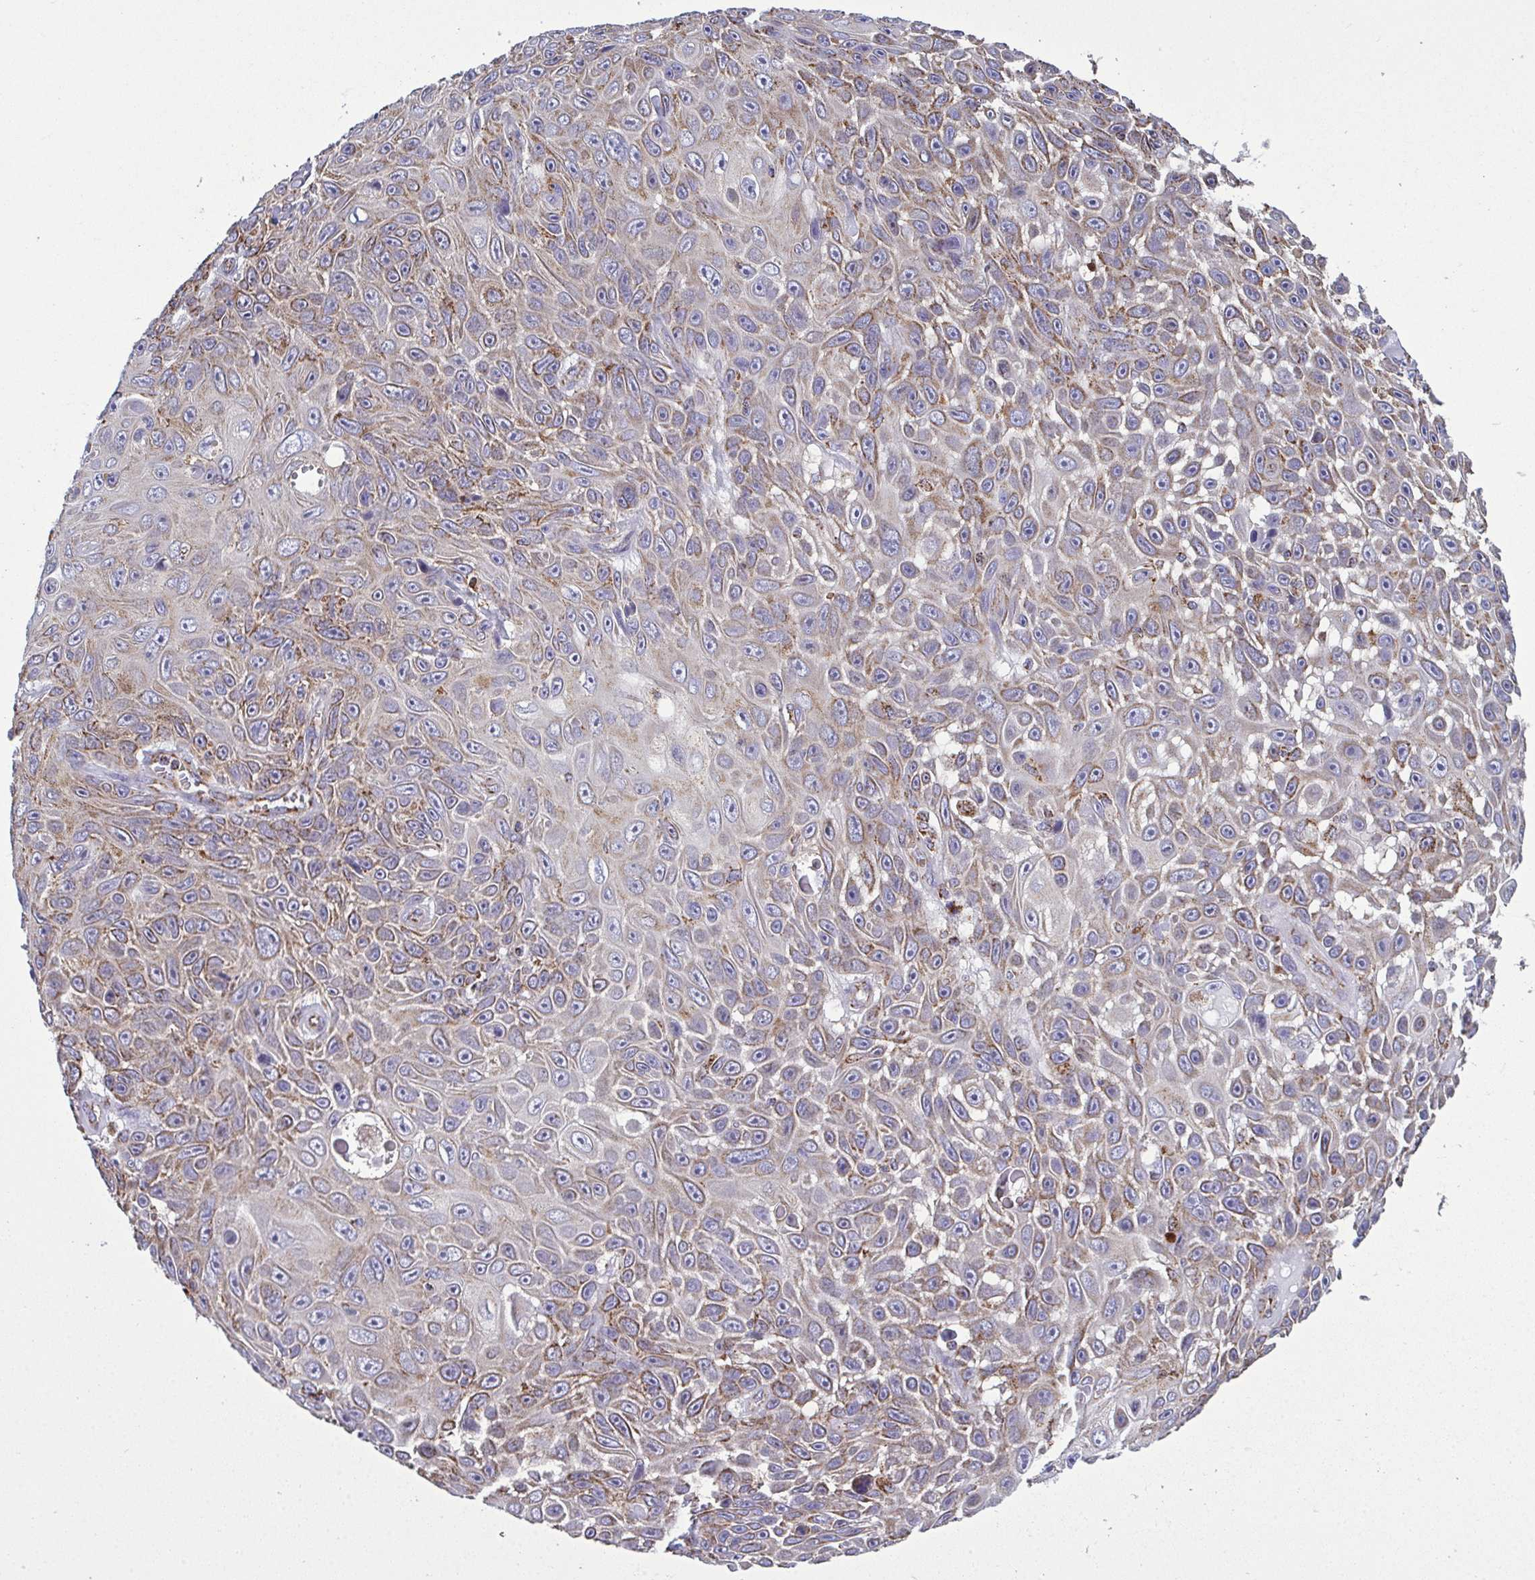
{"staining": {"intensity": "moderate", "quantity": "25%-75%", "location": "cytoplasmic/membranous"}, "tissue": "skin cancer", "cell_type": "Tumor cells", "image_type": "cancer", "snomed": [{"axis": "morphology", "description": "Squamous cell carcinoma, NOS"}, {"axis": "topography", "description": "Skin"}], "caption": "Protein expression analysis of skin cancer (squamous cell carcinoma) shows moderate cytoplasmic/membranous positivity in approximately 25%-75% of tumor cells.", "gene": "CSDE1", "patient": {"sex": "male", "age": 82}}